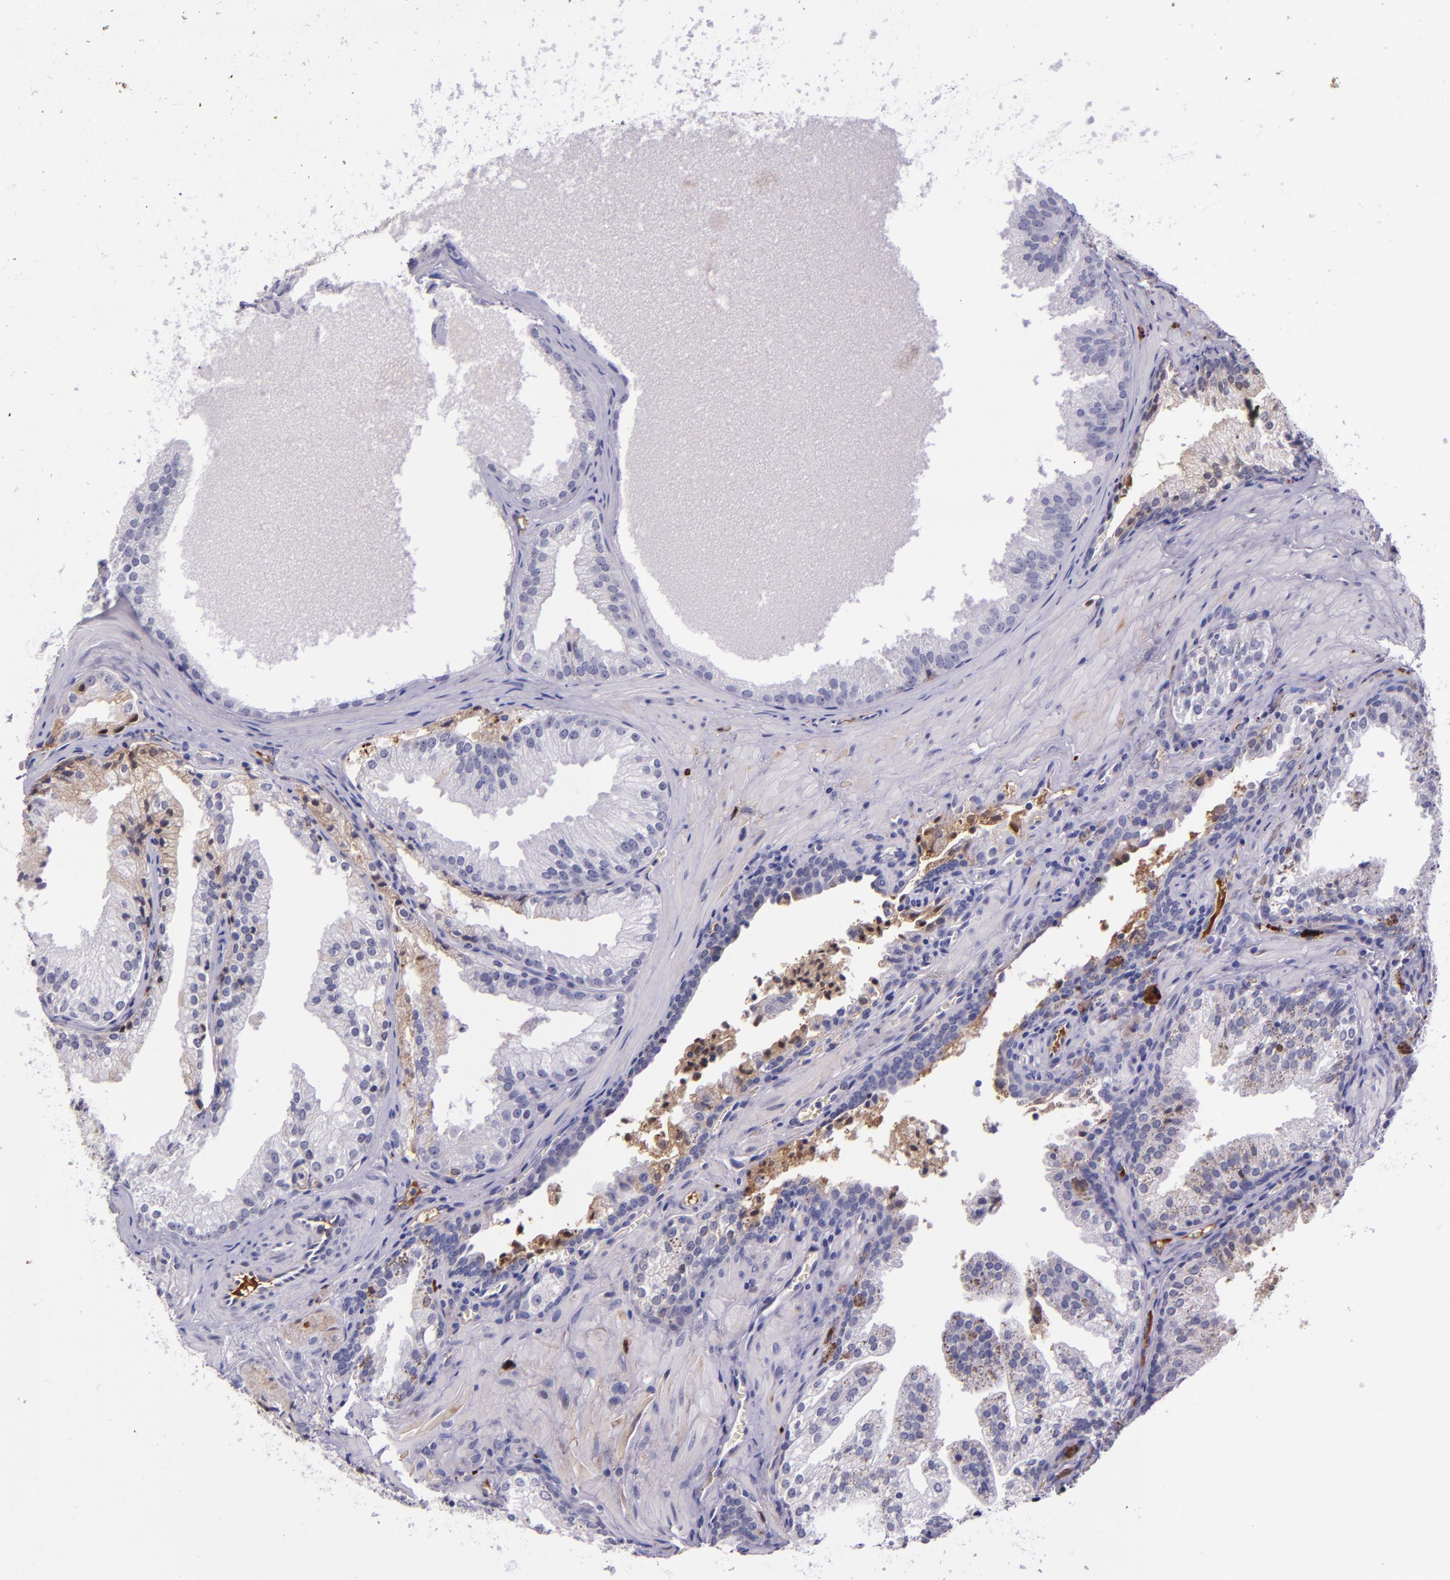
{"staining": {"intensity": "negative", "quantity": "none", "location": "none"}, "tissue": "prostate cancer", "cell_type": "Tumor cells", "image_type": "cancer", "snomed": [{"axis": "morphology", "description": "Adenocarcinoma, Medium grade"}, {"axis": "topography", "description": "Prostate"}], "caption": "Image shows no significant protein staining in tumor cells of prostate cancer.", "gene": "KNG1", "patient": {"sex": "male", "age": 64}}